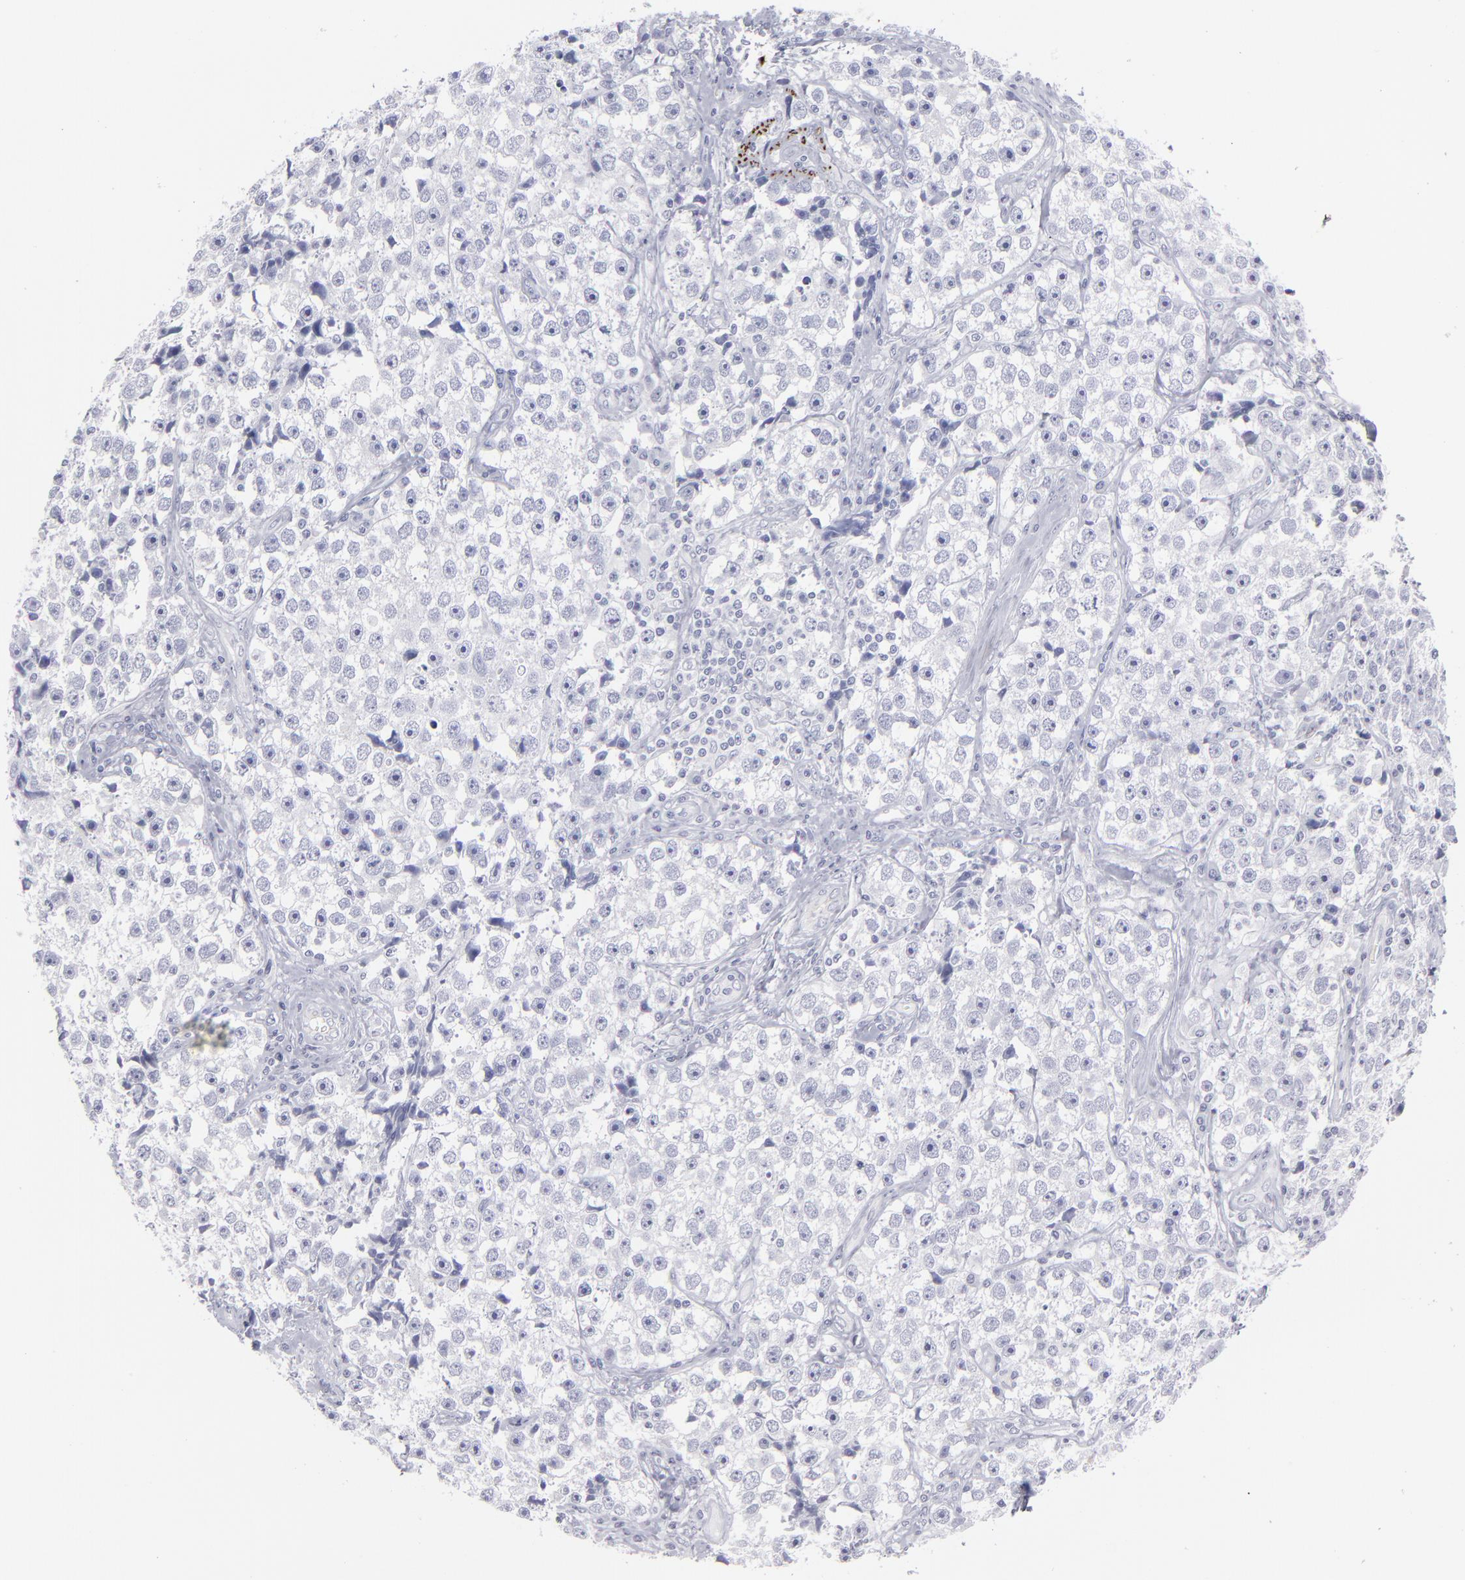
{"staining": {"intensity": "negative", "quantity": "none", "location": "none"}, "tissue": "testis cancer", "cell_type": "Tumor cells", "image_type": "cancer", "snomed": [{"axis": "morphology", "description": "Seminoma, NOS"}, {"axis": "topography", "description": "Testis"}], "caption": "This is a micrograph of immunohistochemistry staining of testis cancer (seminoma), which shows no expression in tumor cells.", "gene": "CADM3", "patient": {"sex": "male", "age": 32}}